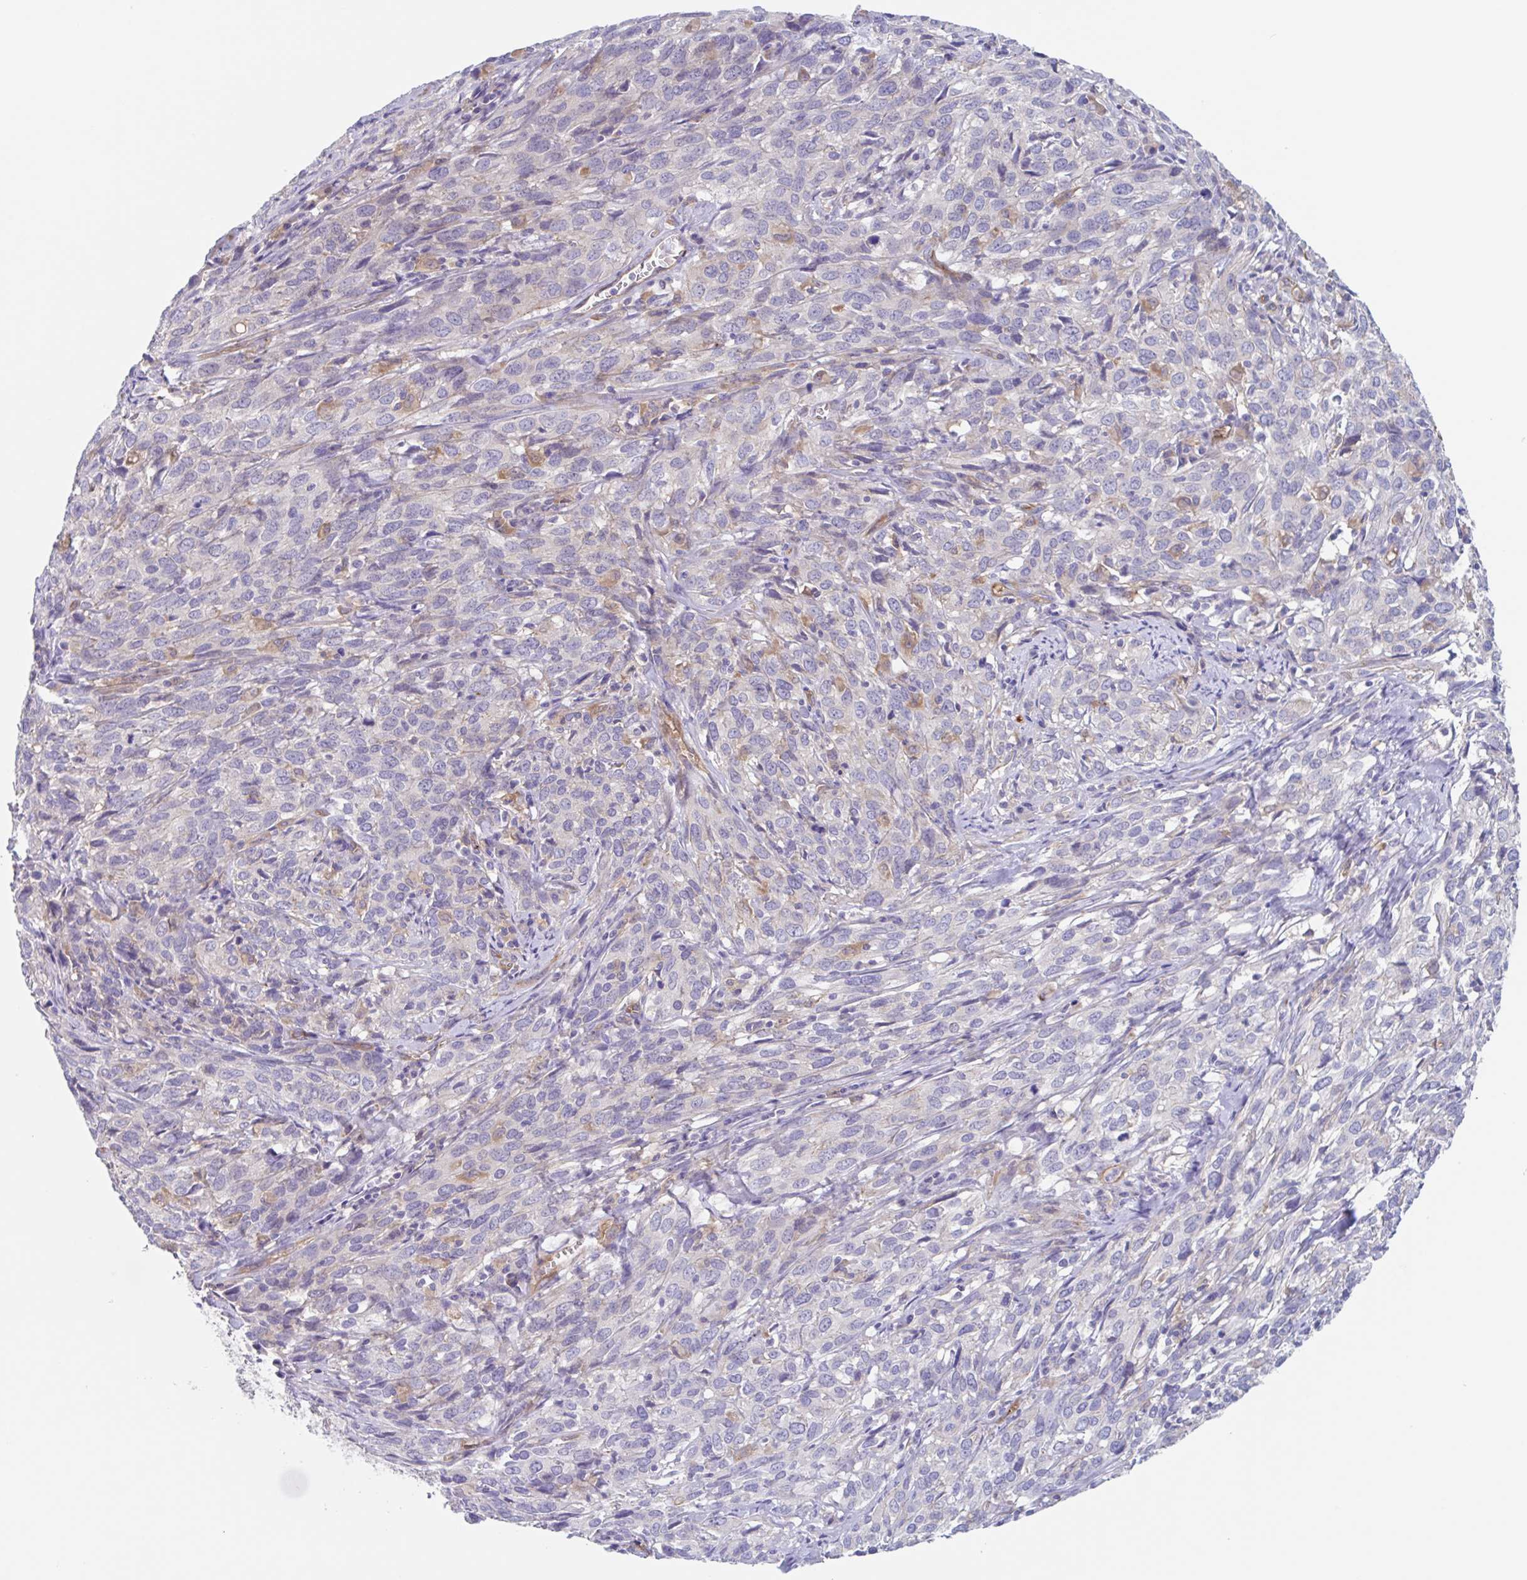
{"staining": {"intensity": "negative", "quantity": "none", "location": "none"}, "tissue": "cervical cancer", "cell_type": "Tumor cells", "image_type": "cancer", "snomed": [{"axis": "morphology", "description": "Squamous cell carcinoma, NOS"}, {"axis": "topography", "description": "Cervix"}], "caption": "High magnification brightfield microscopy of cervical squamous cell carcinoma stained with DAB (3,3'-diaminobenzidine) (brown) and counterstained with hematoxylin (blue): tumor cells show no significant staining.", "gene": "EHD4", "patient": {"sex": "female", "age": 51}}